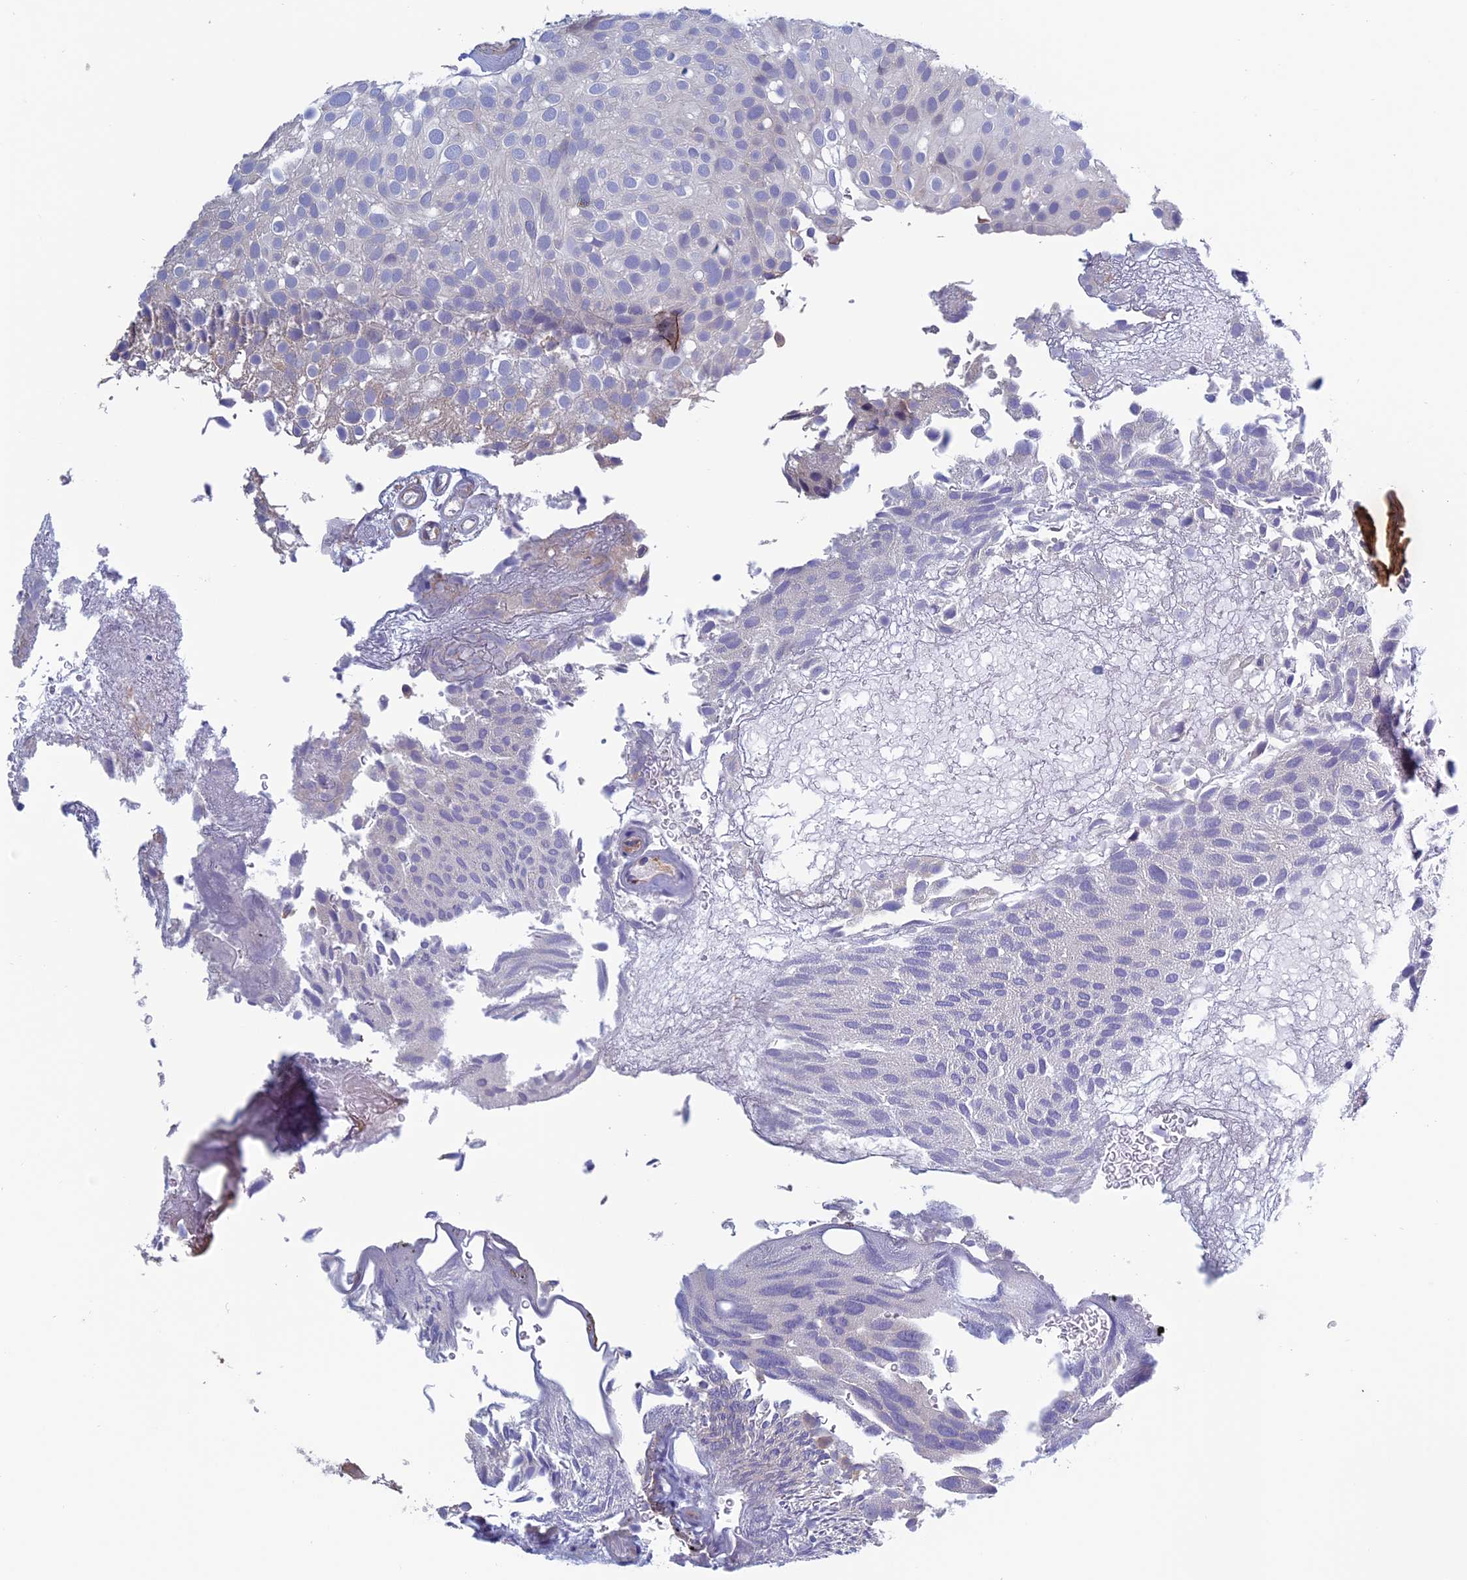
{"staining": {"intensity": "negative", "quantity": "none", "location": "none"}, "tissue": "urothelial cancer", "cell_type": "Tumor cells", "image_type": "cancer", "snomed": [{"axis": "morphology", "description": "Urothelial carcinoma, Low grade"}, {"axis": "topography", "description": "Urinary bladder"}], "caption": "Immunohistochemical staining of human urothelial cancer shows no significant expression in tumor cells. (DAB (3,3'-diaminobenzidine) IHC with hematoxylin counter stain).", "gene": "BCL2L10", "patient": {"sex": "male", "age": 78}}